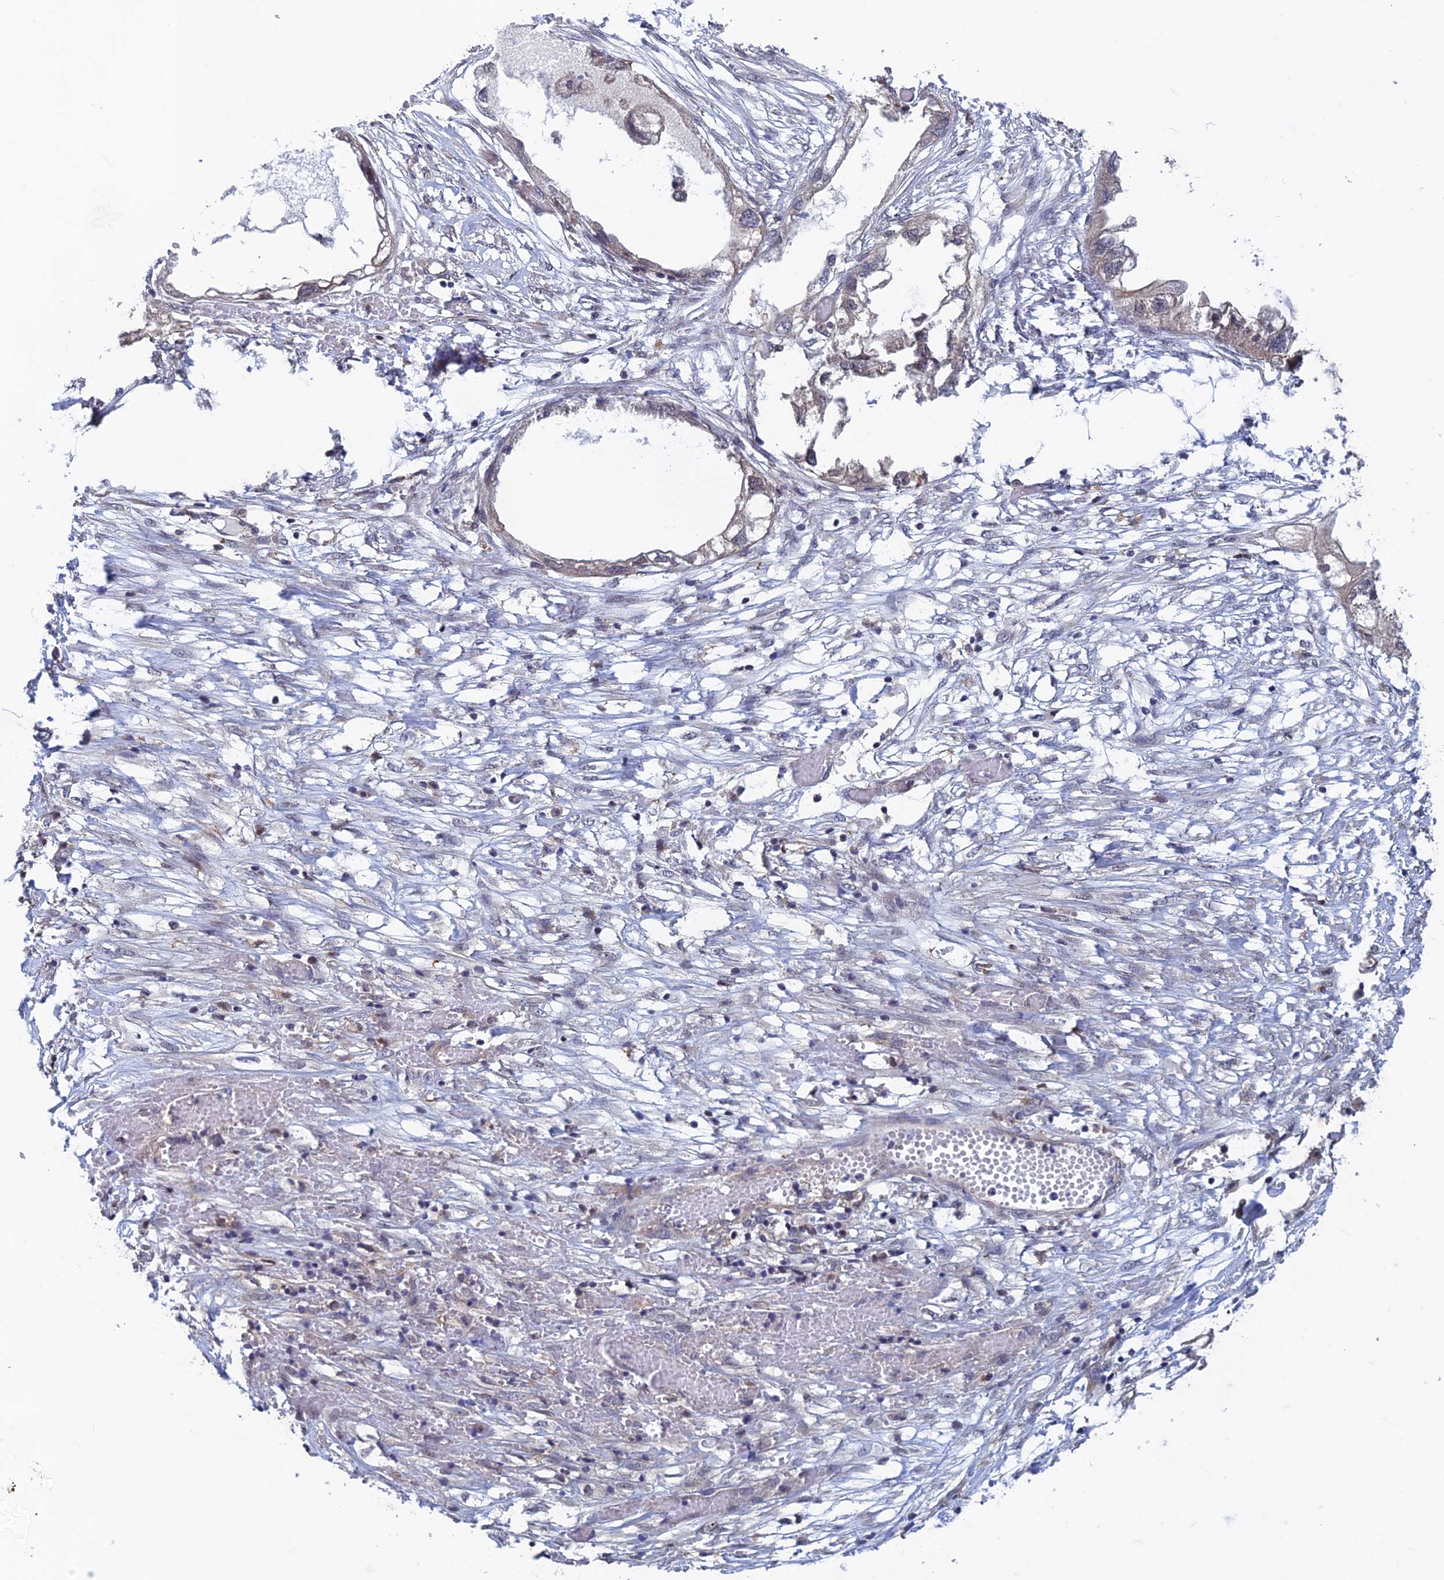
{"staining": {"intensity": "weak", "quantity": "<25%", "location": "cytoplasmic/membranous"}, "tissue": "endometrial cancer", "cell_type": "Tumor cells", "image_type": "cancer", "snomed": [{"axis": "morphology", "description": "Adenocarcinoma, NOS"}, {"axis": "morphology", "description": "Adenocarcinoma, metastatic, NOS"}, {"axis": "topography", "description": "Adipose tissue"}, {"axis": "topography", "description": "Endometrium"}], "caption": "Immunohistochemistry (IHC) photomicrograph of human endometrial cancer (adenocarcinoma) stained for a protein (brown), which reveals no staining in tumor cells. (Brightfield microscopy of DAB immunohistochemistry at high magnification).", "gene": "NUDT16L1", "patient": {"sex": "female", "age": 67}}